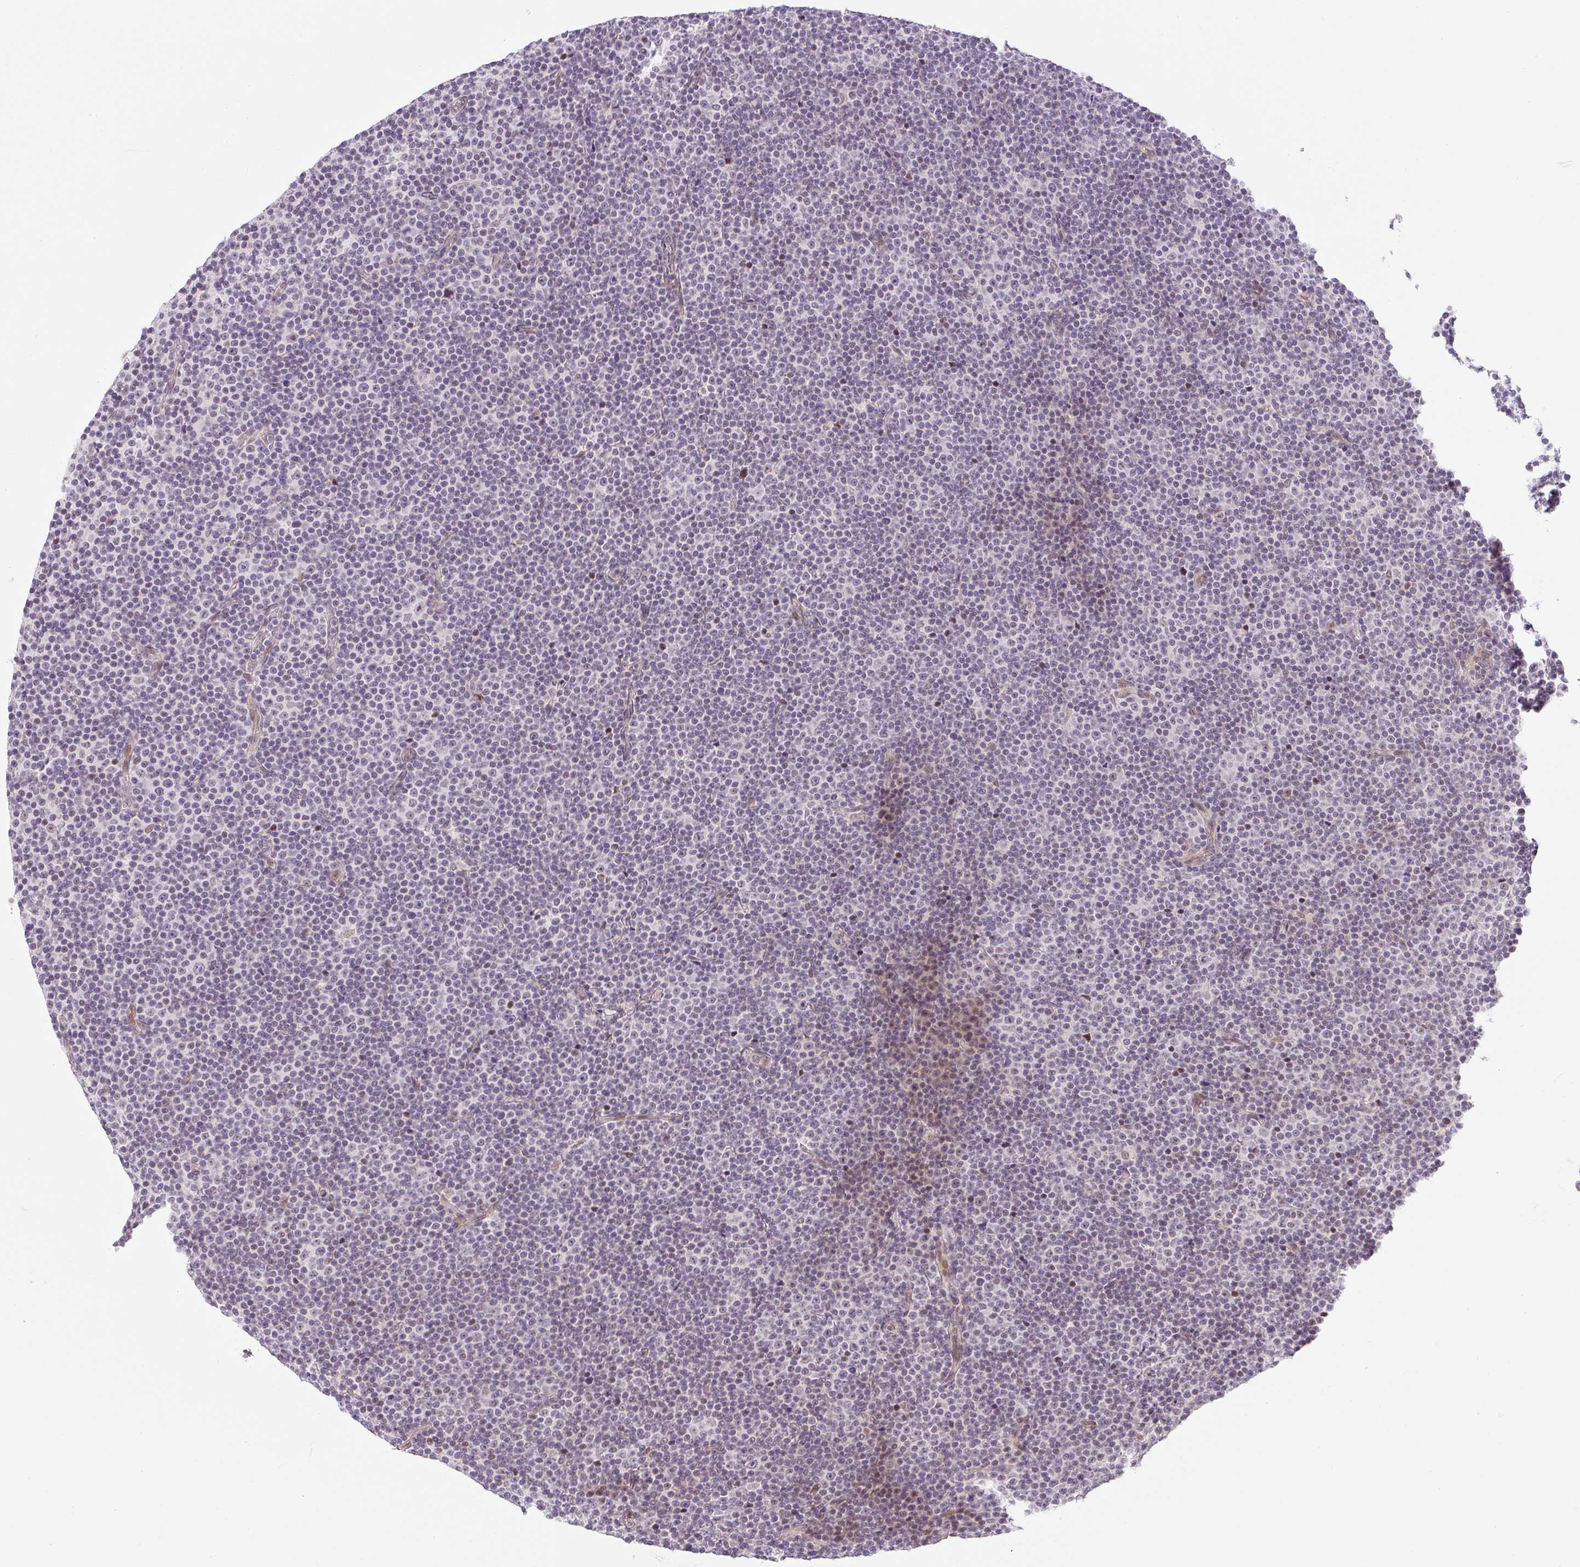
{"staining": {"intensity": "weak", "quantity": "<25%", "location": "nuclear"}, "tissue": "lymphoma", "cell_type": "Tumor cells", "image_type": "cancer", "snomed": [{"axis": "morphology", "description": "Malignant lymphoma, non-Hodgkin's type, Low grade"}, {"axis": "topography", "description": "Lymph node"}], "caption": "Immunohistochemistry (IHC) histopathology image of neoplastic tissue: malignant lymphoma, non-Hodgkin's type (low-grade) stained with DAB exhibits no significant protein positivity in tumor cells. Brightfield microscopy of immunohistochemistry stained with DAB (3,3'-diaminobenzidine) (brown) and hematoxylin (blue), captured at high magnification.", "gene": "DPPA4", "patient": {"sex": "female", "age": 67}}